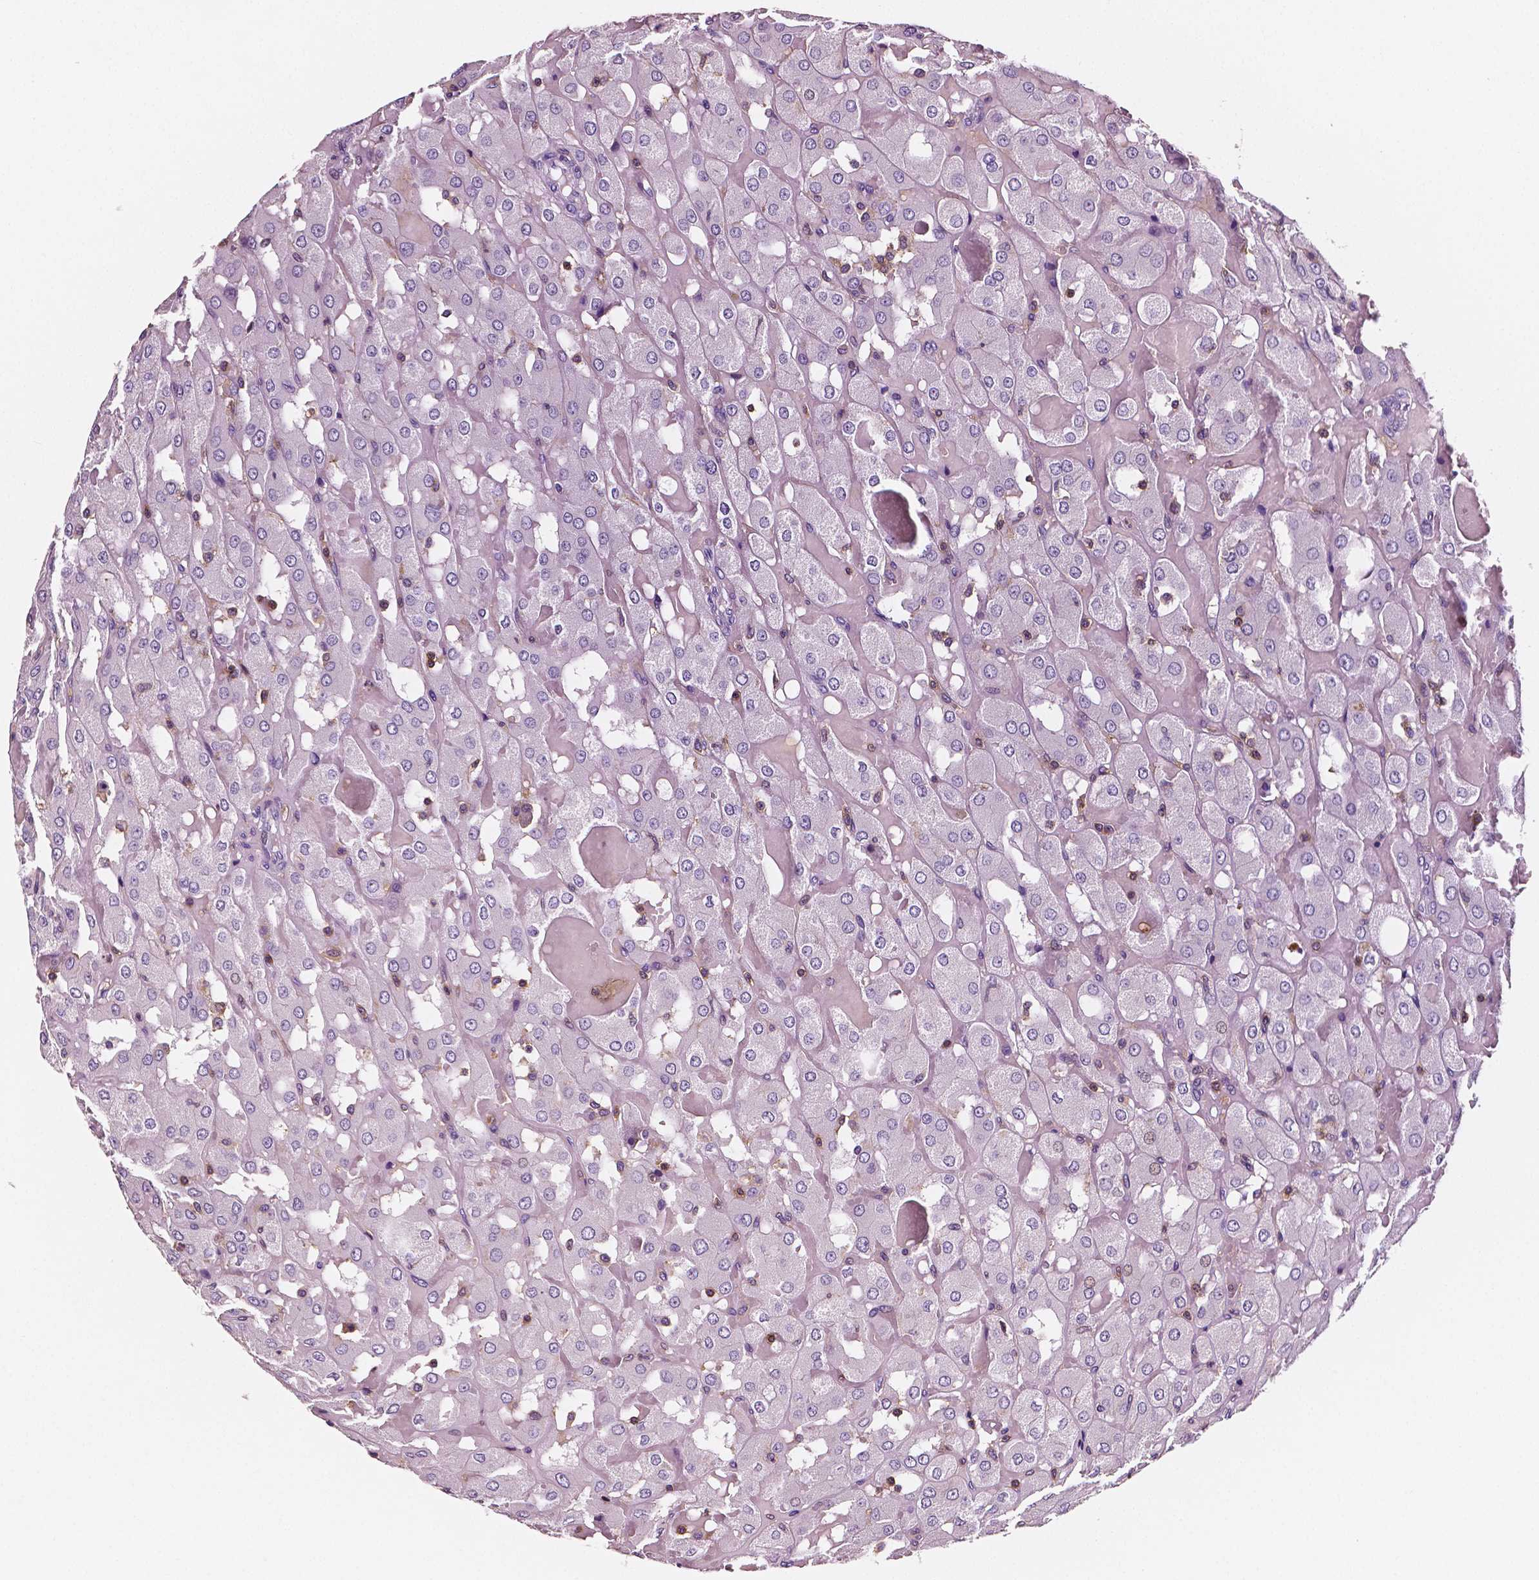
{"staining": {"intensity": "negative", "quantity": "none", "location": "none"}, "tissue": "renal cancer", "cell_type": "Tumor cells", "image_type": "cancer", "snomed": [{"axis": "morphology", "description": "Adenocarcinoma, NOS"}, {"axis": "topography", "description": "Kidney"}], "caption": "A micrograph of human renal cancer (adenocarcinoma) is negative for staining in tumor cells.", "gene": "PTPRC", "patient": {"sex": "male", "age": 72}}